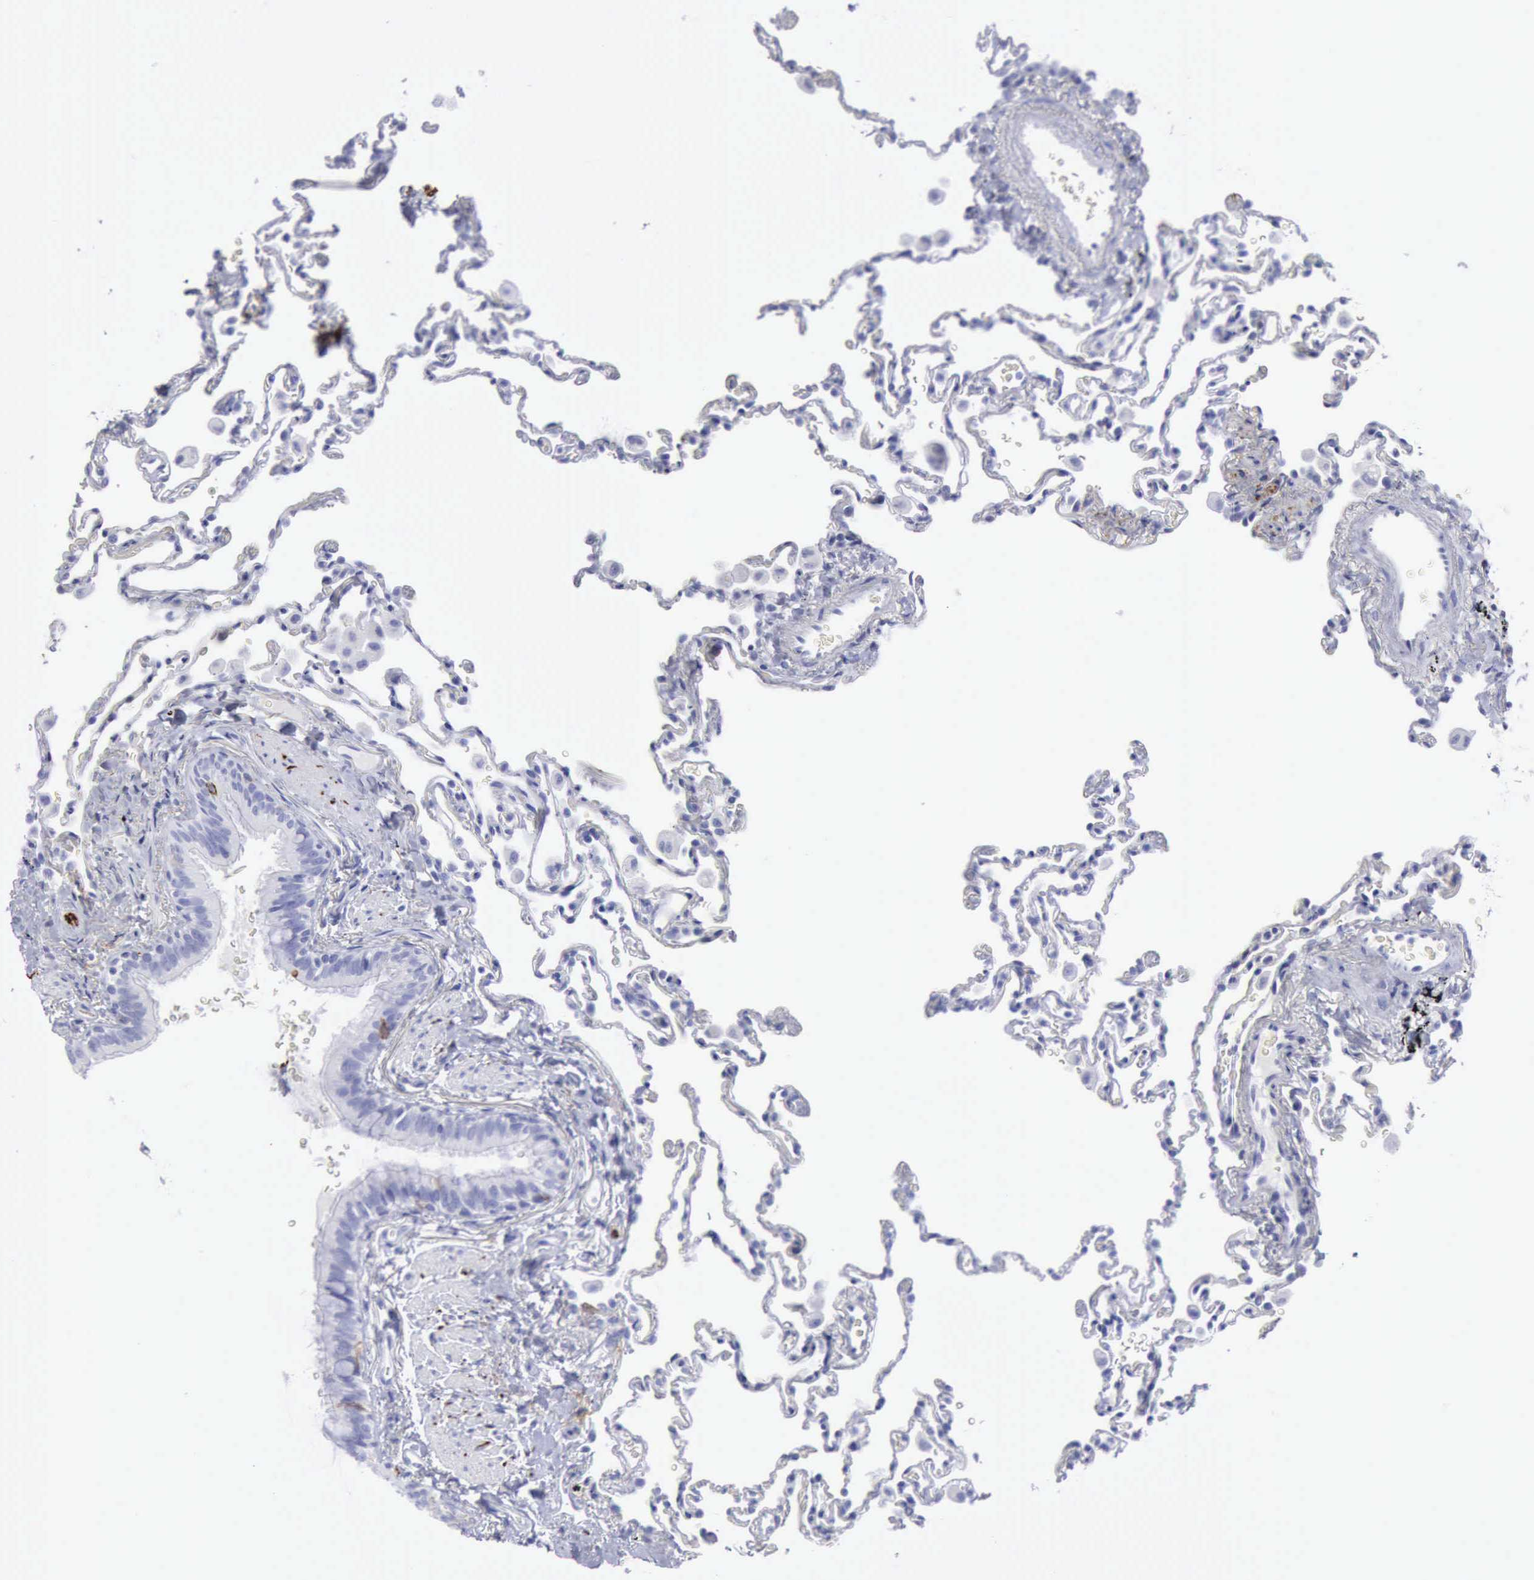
{"staining": {"intensity": "negative", "quantity": "none", "location": "none"}, "tissue": "lung", "cell_type": "Alveolar cells", "image_type": "normal", "snomed": [{"axis": "morphology", "description": "Normal tissue, NOS"}, {"axis": "topography", "description": "Lung"}], "caption": "Immunohistochemistry of normal human lung demonstrates no staining in alveolar cells. (Immunohistochemistry, brightfield microscopy, high magnification).", "gene": "NCAM1", "patient": {"sex": "male", "age": 59}}